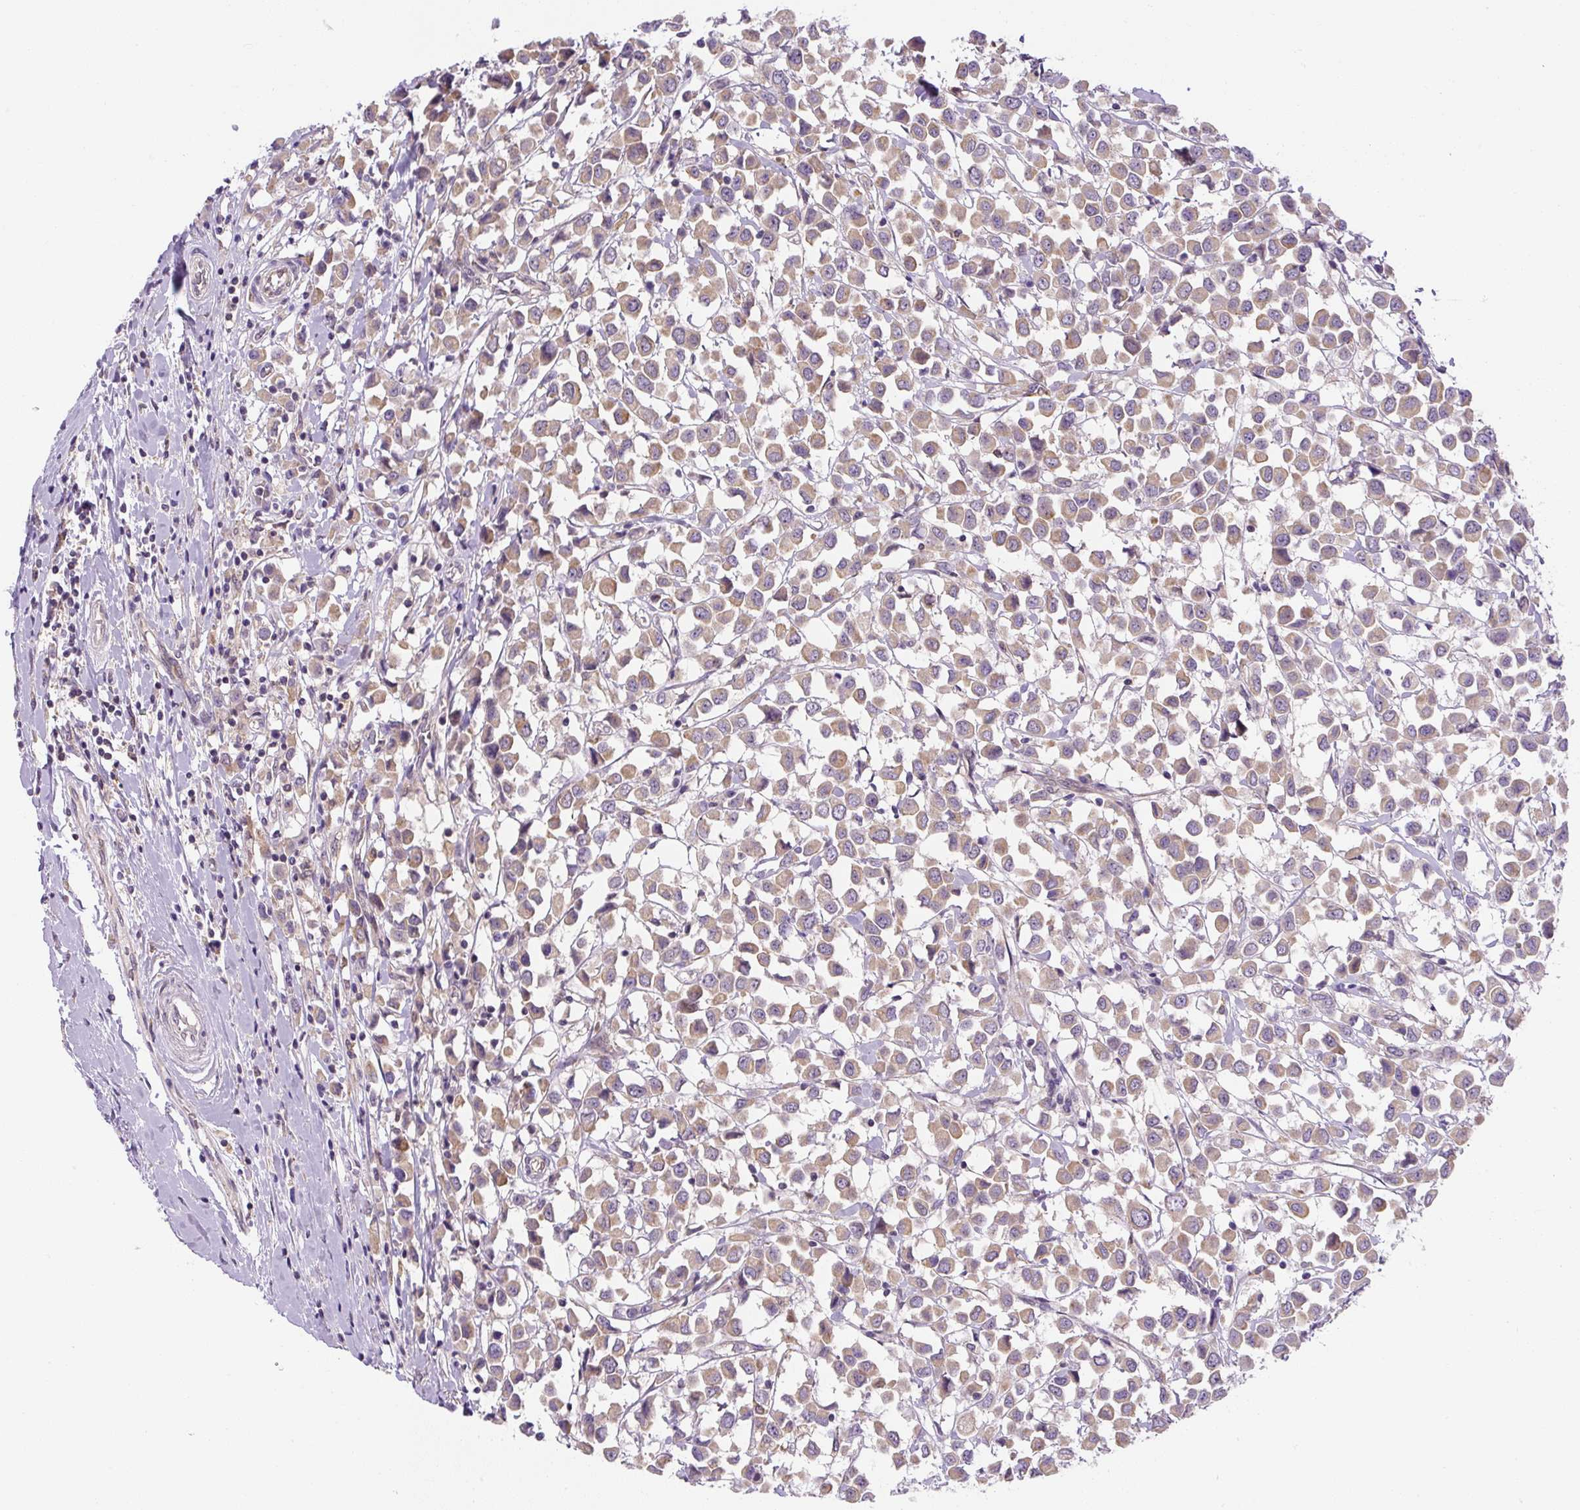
{"staining": {"intensity": "moderate", "quantity": ">75%", "location": "cytoplasmic/membranous"}, "tissue": "breast cancer", "cell_type": "Tumor cells", "image_type": "cancer", "snomed": [{"axis": "morphology", "description": "Duct carcinoma"}, {"axis": "topography", "description": "Breast"}], "caption": "IHC (DAB) staining of breast cancer (invasive ductal carcinoma) shows moderate cytoplasmic/membranous protein expression in about >75% of tumor cells. Immunohistochemistry stains the protein of interest in brown and the nuclei are stained blue.", "gene": "PLA2G4A", "patient": {"sex": "female", "age": 61}}